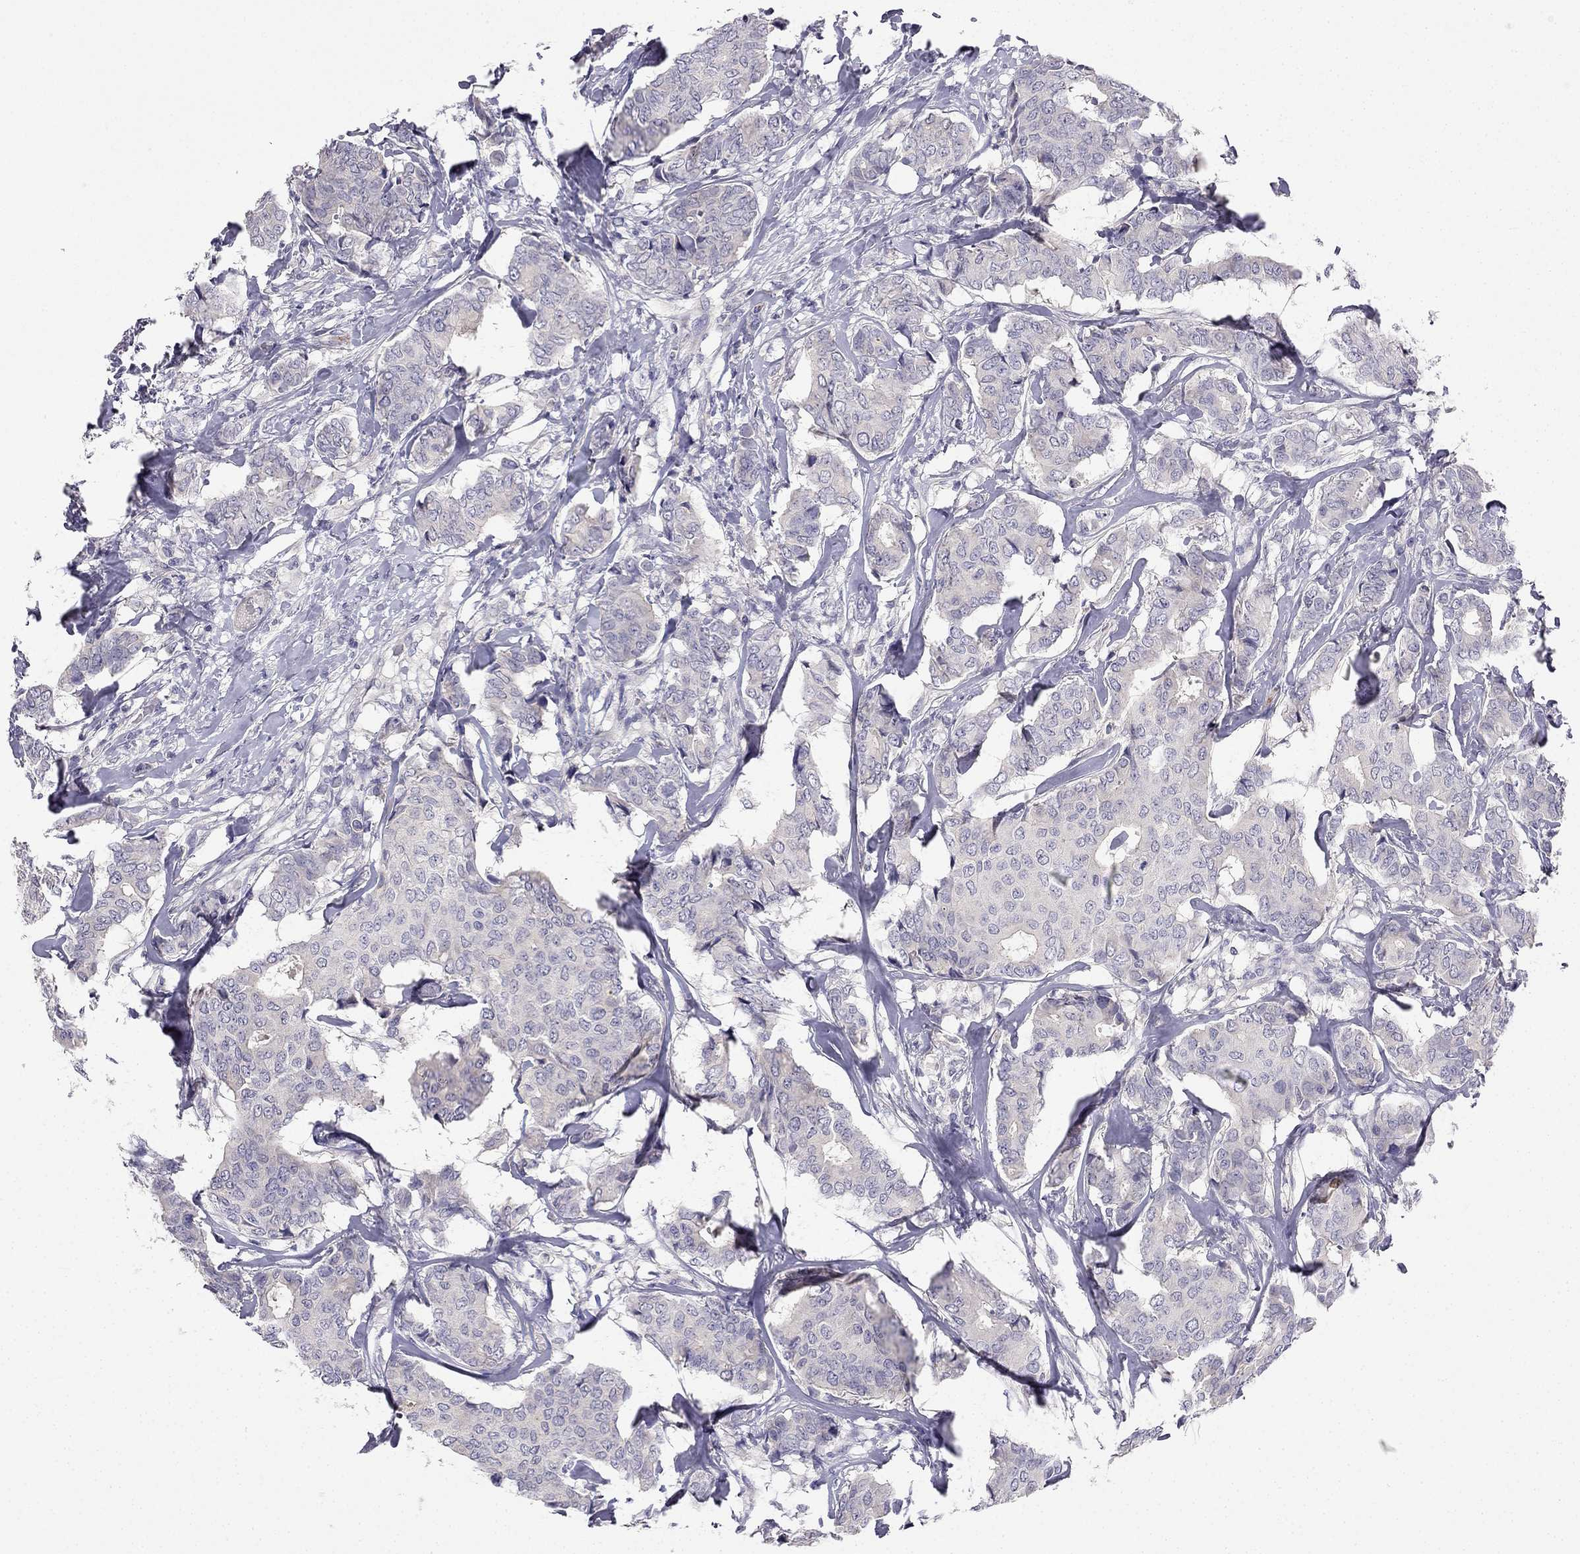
{"staining": {"intensity": "negative", "quantity": "none", "location": "none"}, "tissue": "breast cancer", "cell_type": "Tumor cells", "image_type": "cancer", "snomed": [{"axis": "morphology", "description": "Duct carcinoma"}, {"axis": "topography", "description": "Breast"}], "caption": "A photomicrograph of human breast cancer (intraductal carcinoma) is negative for staining in tumor cells.", "gene": "C16orf89", "patient": {"sex": "female", "age": 75}}